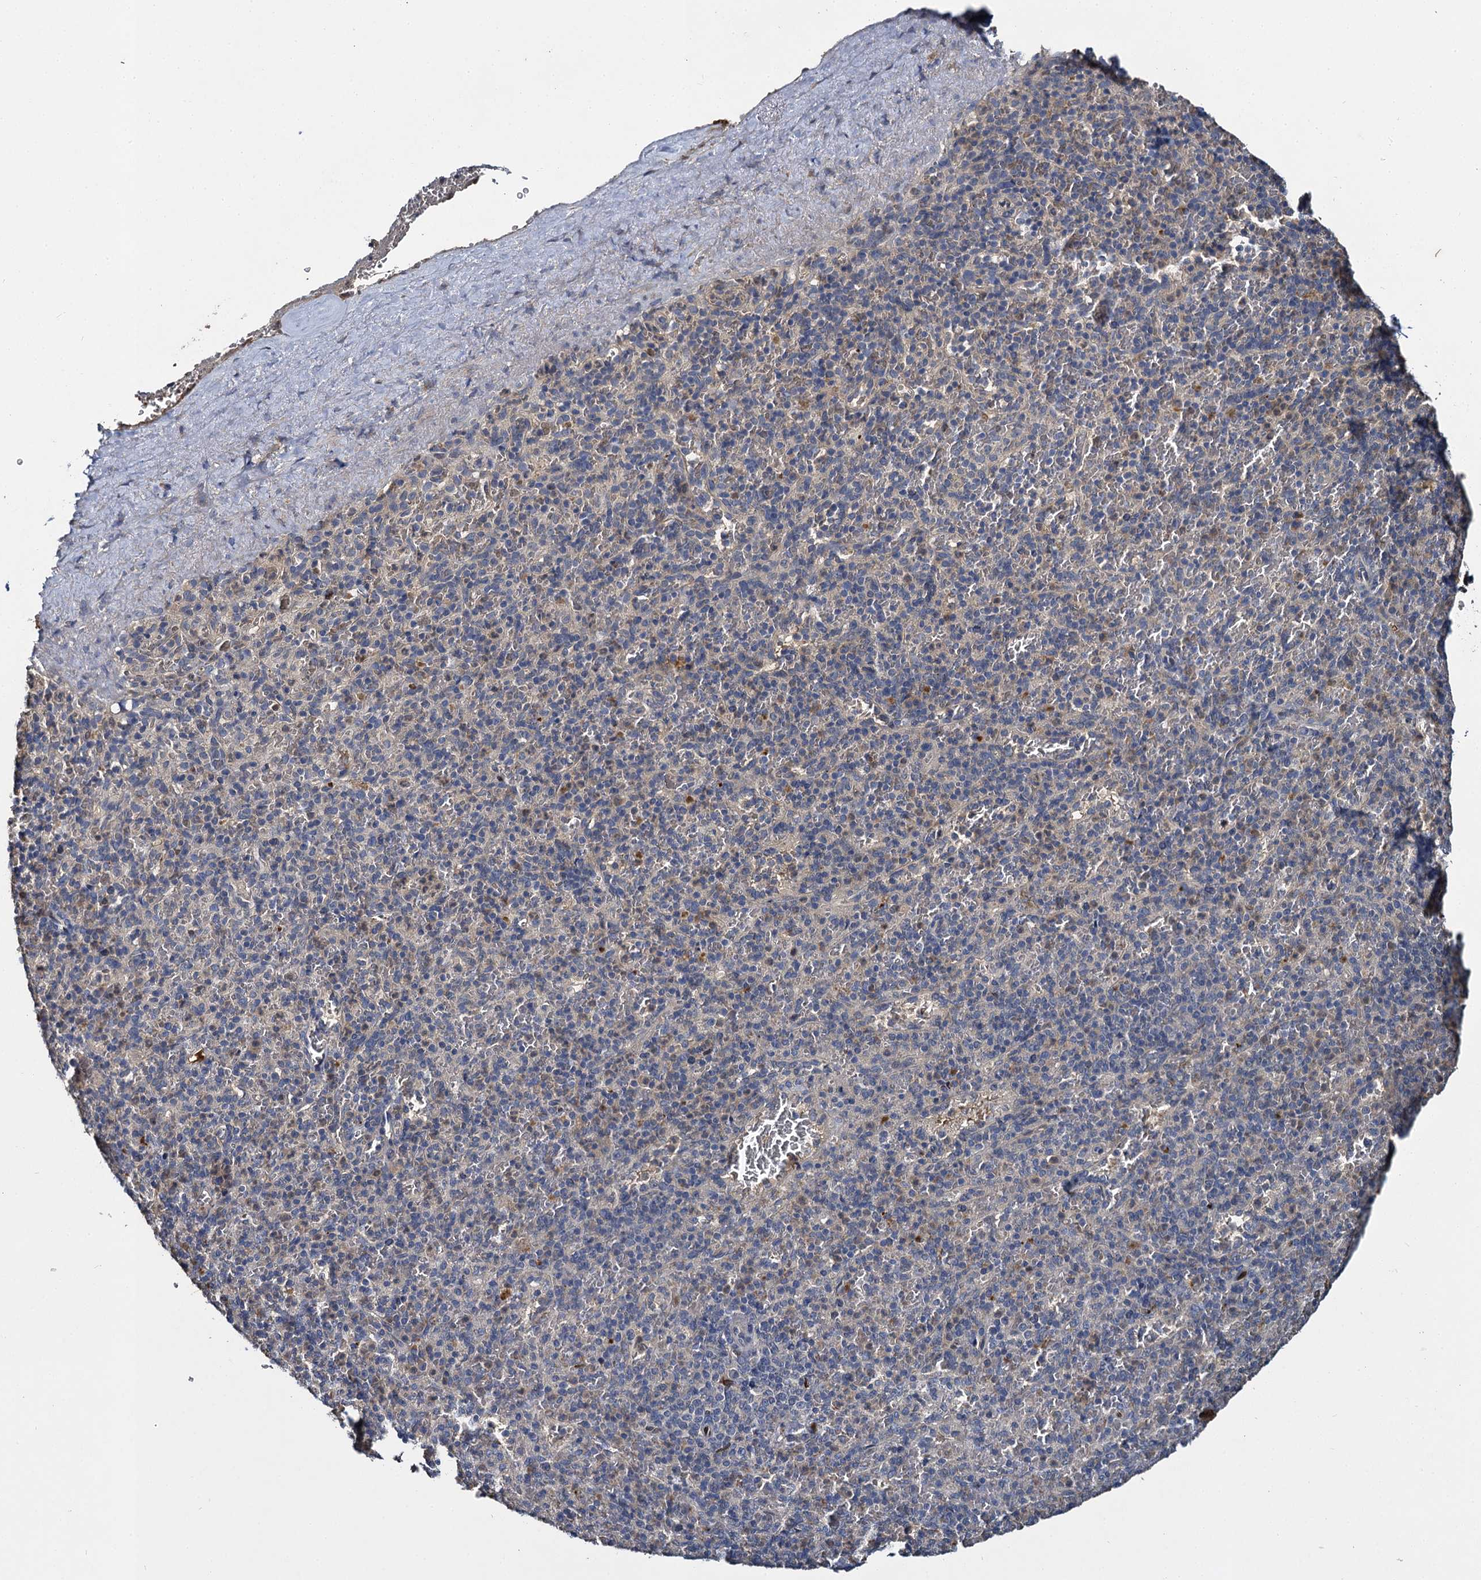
{"staining": {"intensity": "negative", "quantity": "none", "location": "none"}, "tissue": "spleen", "cell_type": "Cells in red pulp", "image_type": "normal", "snomed": [{"axis": "morphology", "description": "Normal tissue, NOS"}, {"axis": "topography", "description": "Spleen"}], "caption": "DAB immunohistochemical staining of normal human spleen displays no significant staining in cells in red pulp. Nuclei are stained in blue.", "gene": "SLC11A2", "patient": {"sex": "male", "age": 82}}